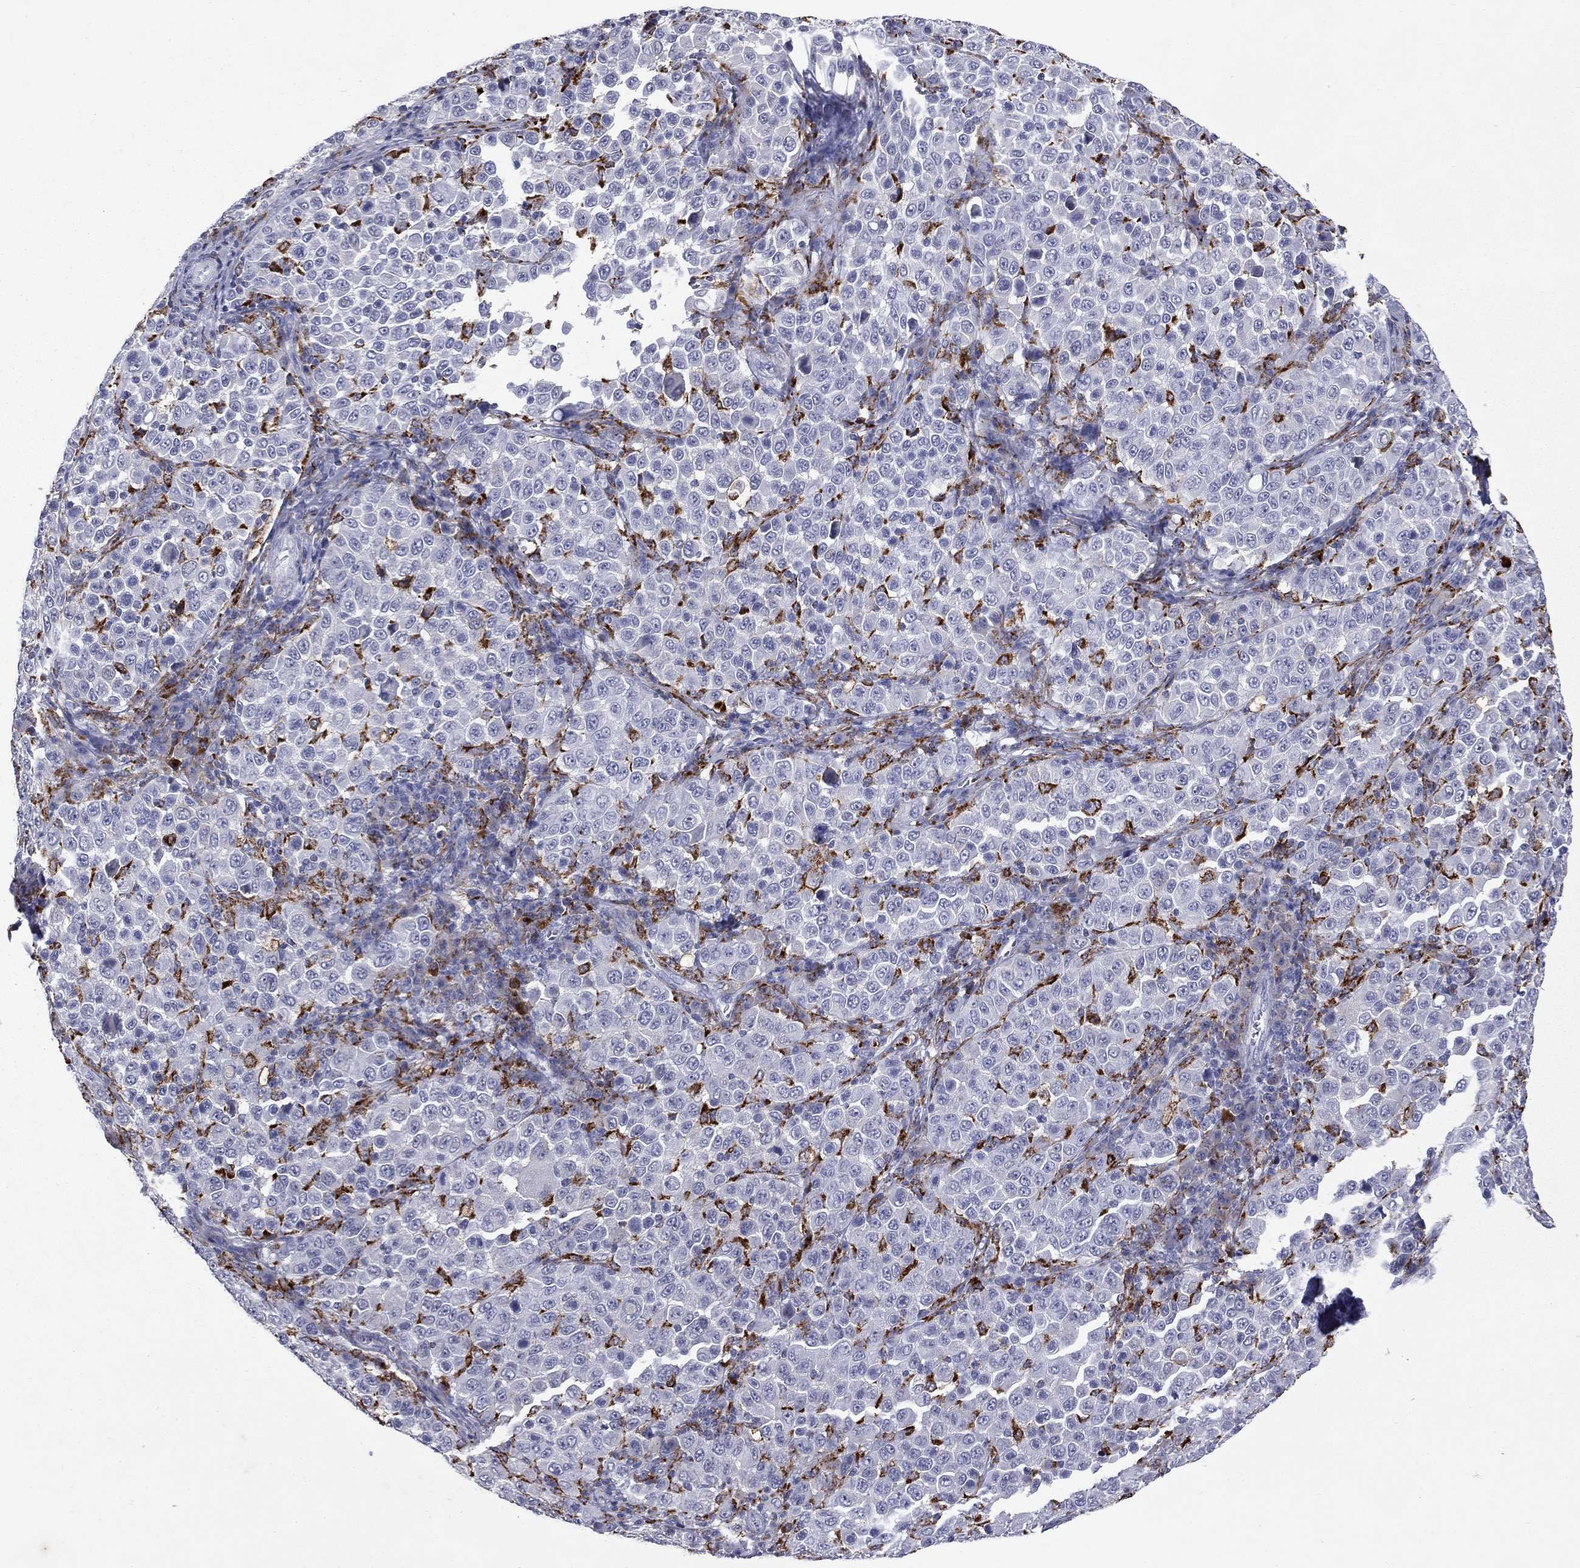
{"staining": {"intensity": "negative", "quantity": "none", "location": "none"}, "tissue": "melanoma", "cell_type": "Tumor cells", "image_type": "cancer", "snomed": [{"axis": "morphology", "description": "Malignant melanoma, NOS"}, {"axis": "topography", "description": "Skin"}], "caption": "This is an immunohistochemistry (IHC) histopathology image of human melanoma. There is no positivity in tumor cells.", "gene": "MADCAM1", "patient": {"sex": "female", "age": 57}}